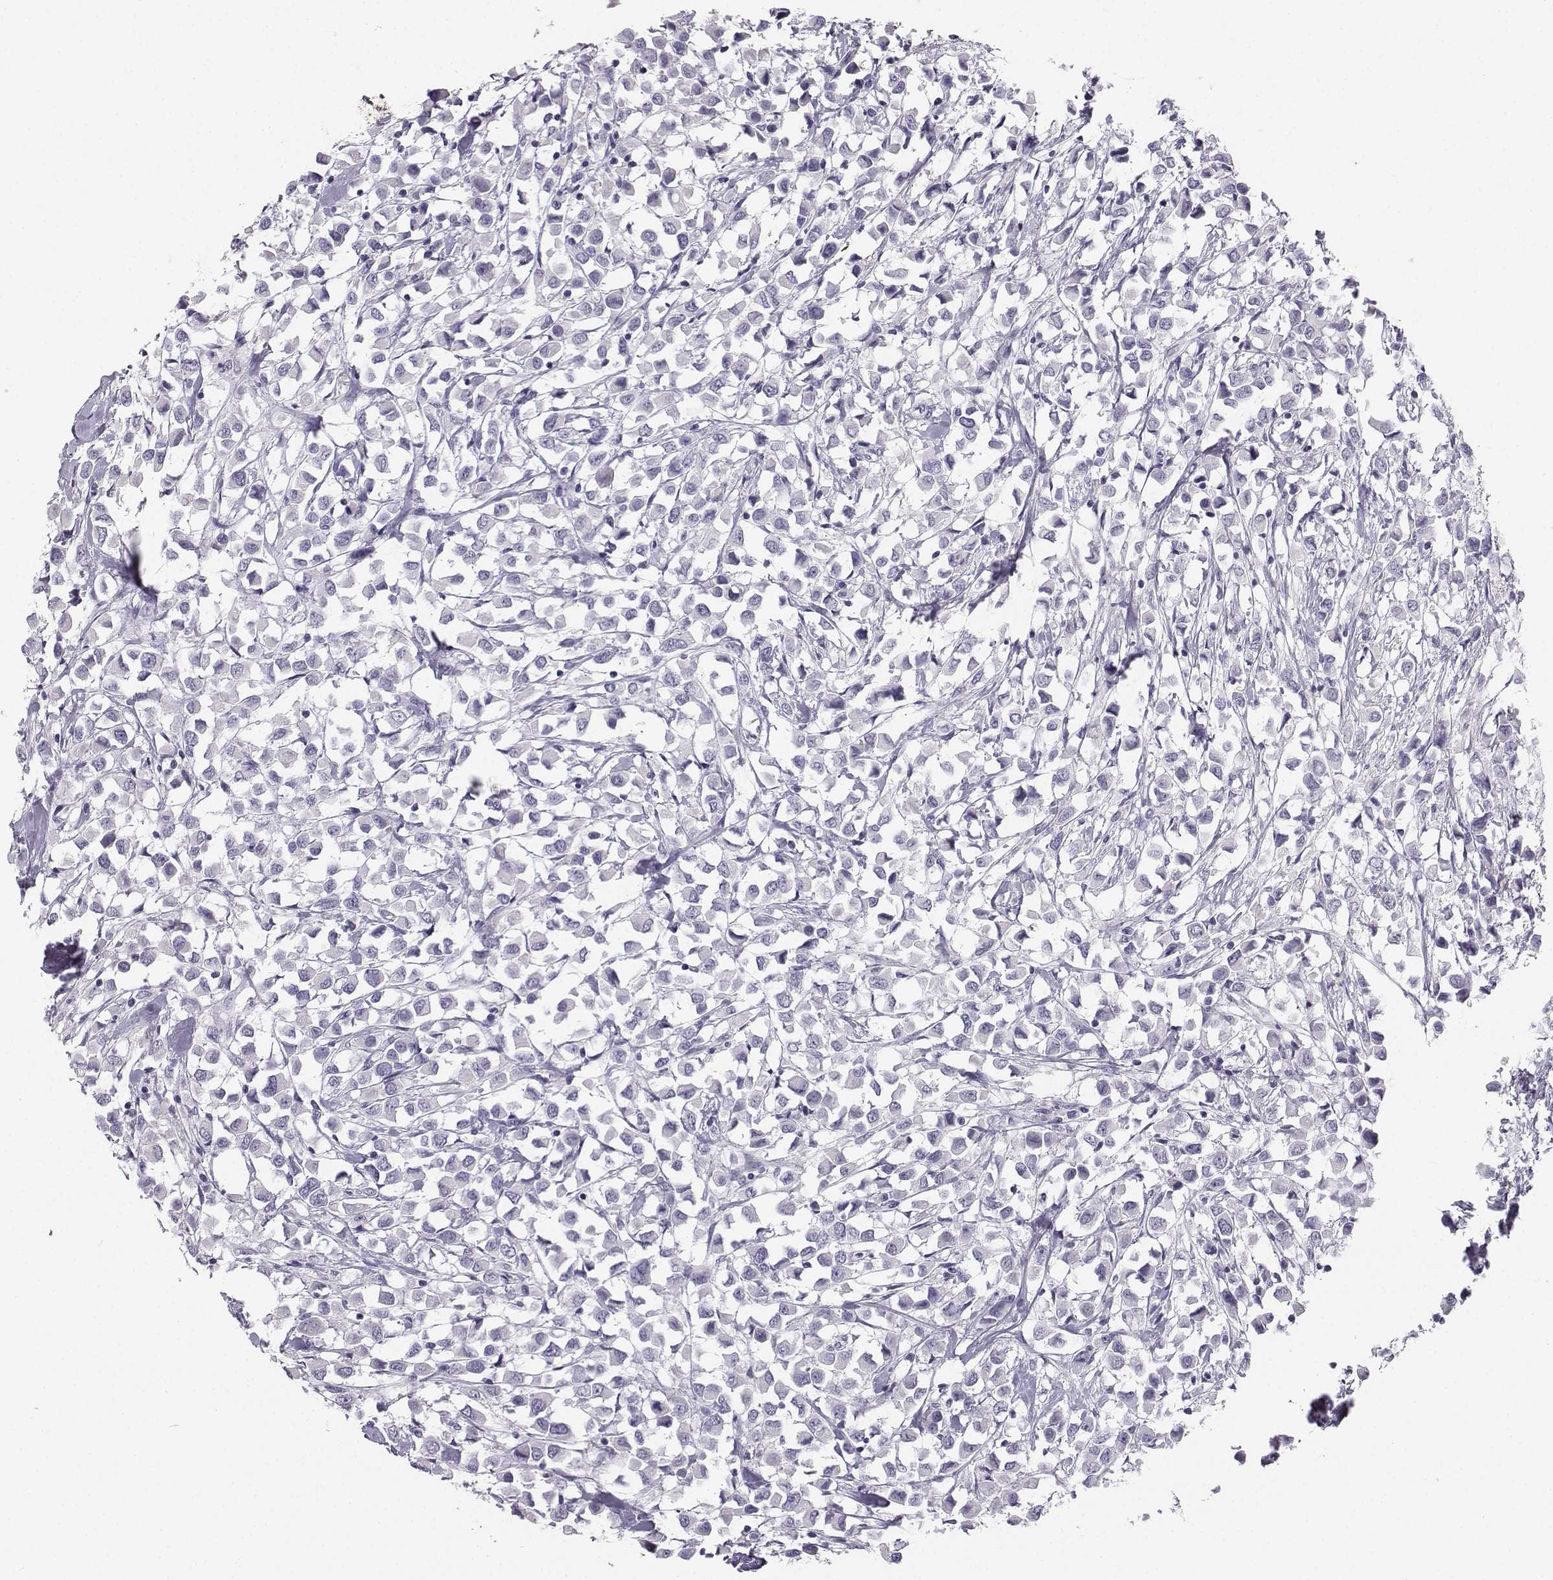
{"staining": {"intensity": "negative", "quantity": "none", "location": "none"}, "tissue": "breast cancer", "cell_type": "Tumor cells", "image_type": "cancer", "snomed": [{"axis": "morphology", "description": "Duct carcinoma"}, {"axis": "topography", "description": "Breast"}], "caption": "The image demonstrates no significant staining in tumor cells of infiltrating ductal carcinoma (breast).", "gene": "SYCE1", "patient": {"sex": "female", "age": 61}}